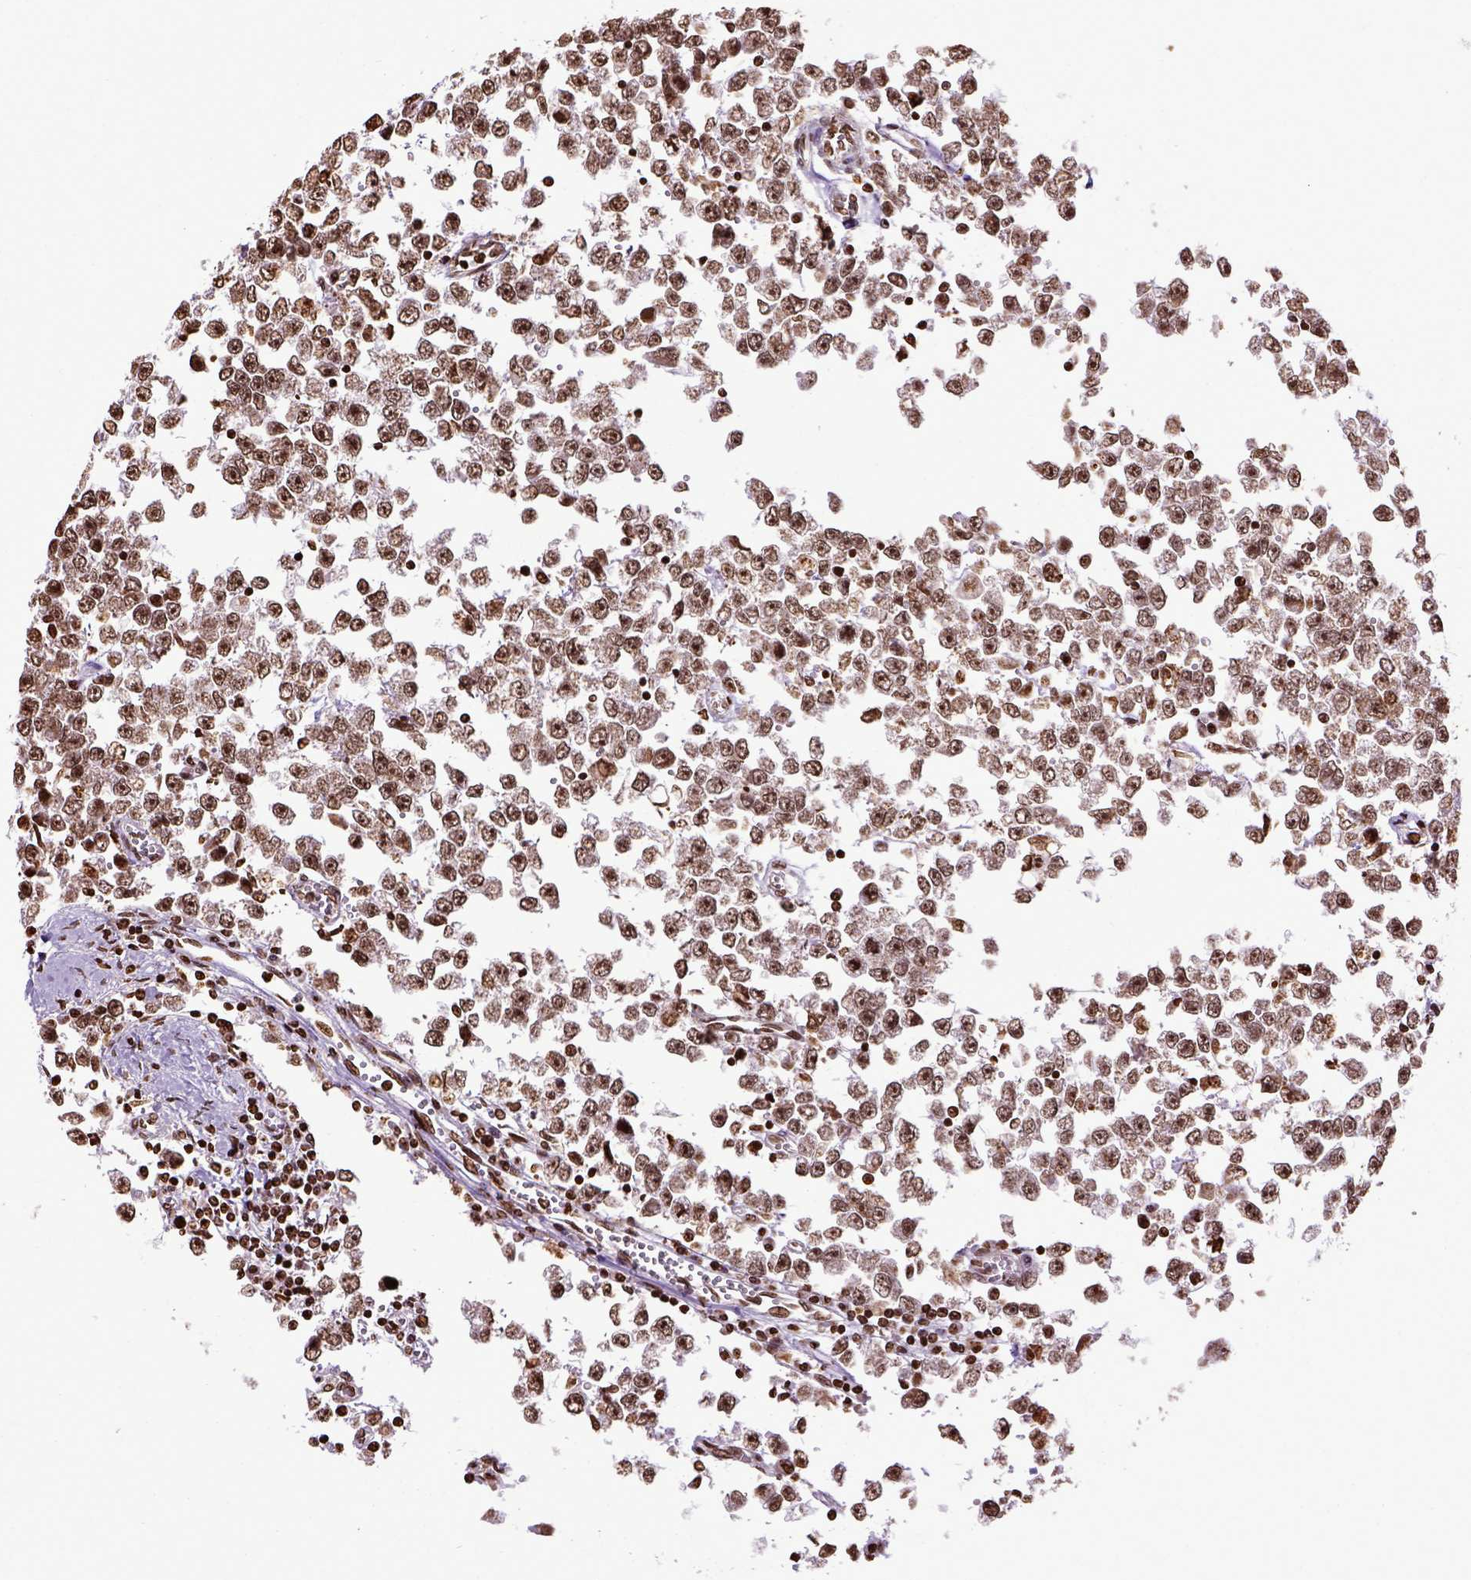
{"staining": {"intensity": "moderate", "quantity": ">75%", "location": "nuclear"}, "tissue": "testis cancer", "cell_type": "Tumor cells", "image_type": "cancer", "snomed": [{"axis": "morphology", "description": "Seminoma, NOS"}, {"axis": "topography", "description": "Testis"}], "caption": "Immunohistochemistry micrograph of testis cancer (seminoma) stained for a protein (brown), which demonstrates medium levels of moderate nuclear staining in about >75% of tumor cells.", "gene": "ZNF75D", "patient": {"sex": "male", "age": 34}}